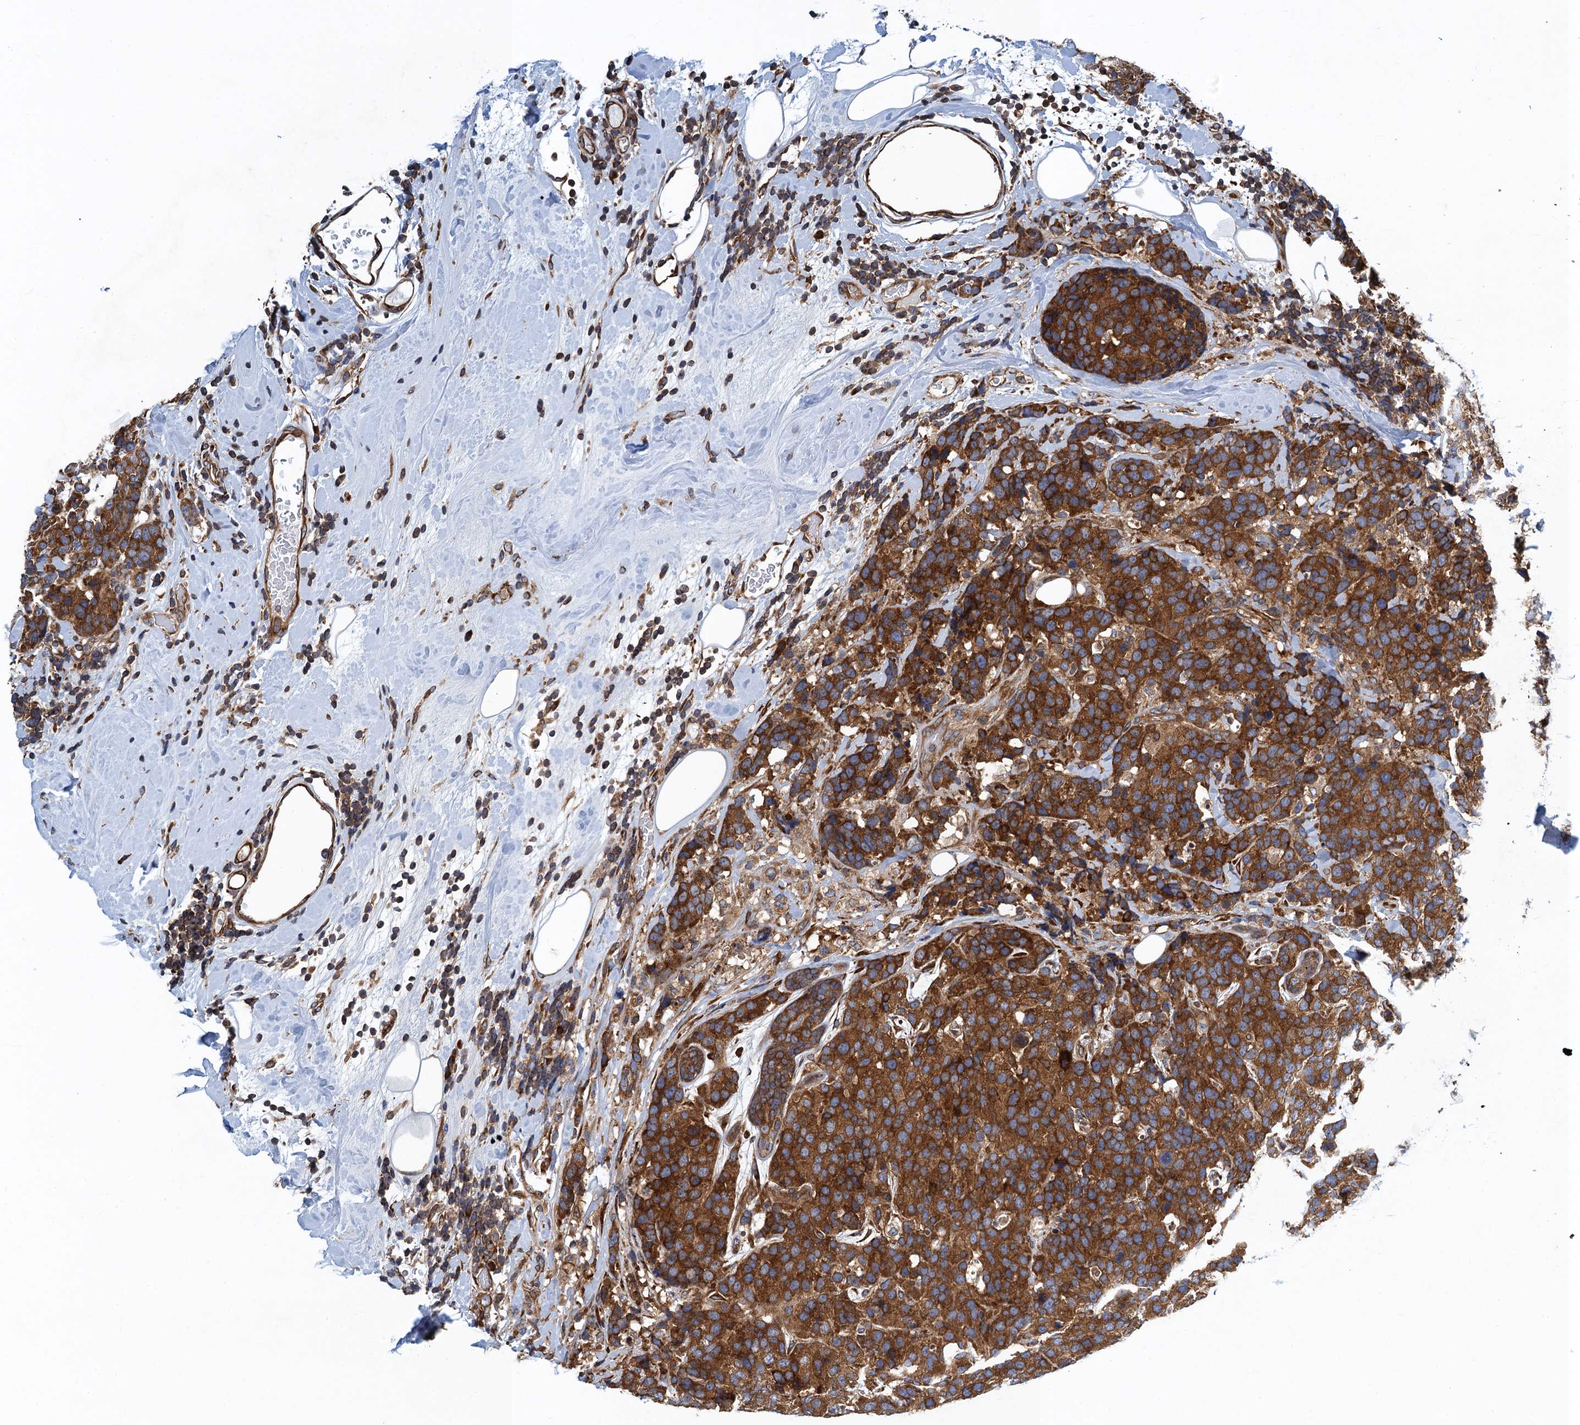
{"staining": {"intensity": "strong", "quantity": ">75%", "location": "cytoplasmic/membranous"}, "tissue": "breast cancer", "cell_type": "Tumor cells", "image_type": "cancer", "snomed": [{"axis": "morphology", "description": "Lobular carcinoma"}, {"axis": "topography", "description": "Breast"}], "caption": "Breast cancer was stained to show a protein in brown. There is high levels of strong cytoplasmic/membranous expression in approximately >75% of tumor cells.", "gene": "MDM1", "patient": {"sex": "female", "age": 59}}